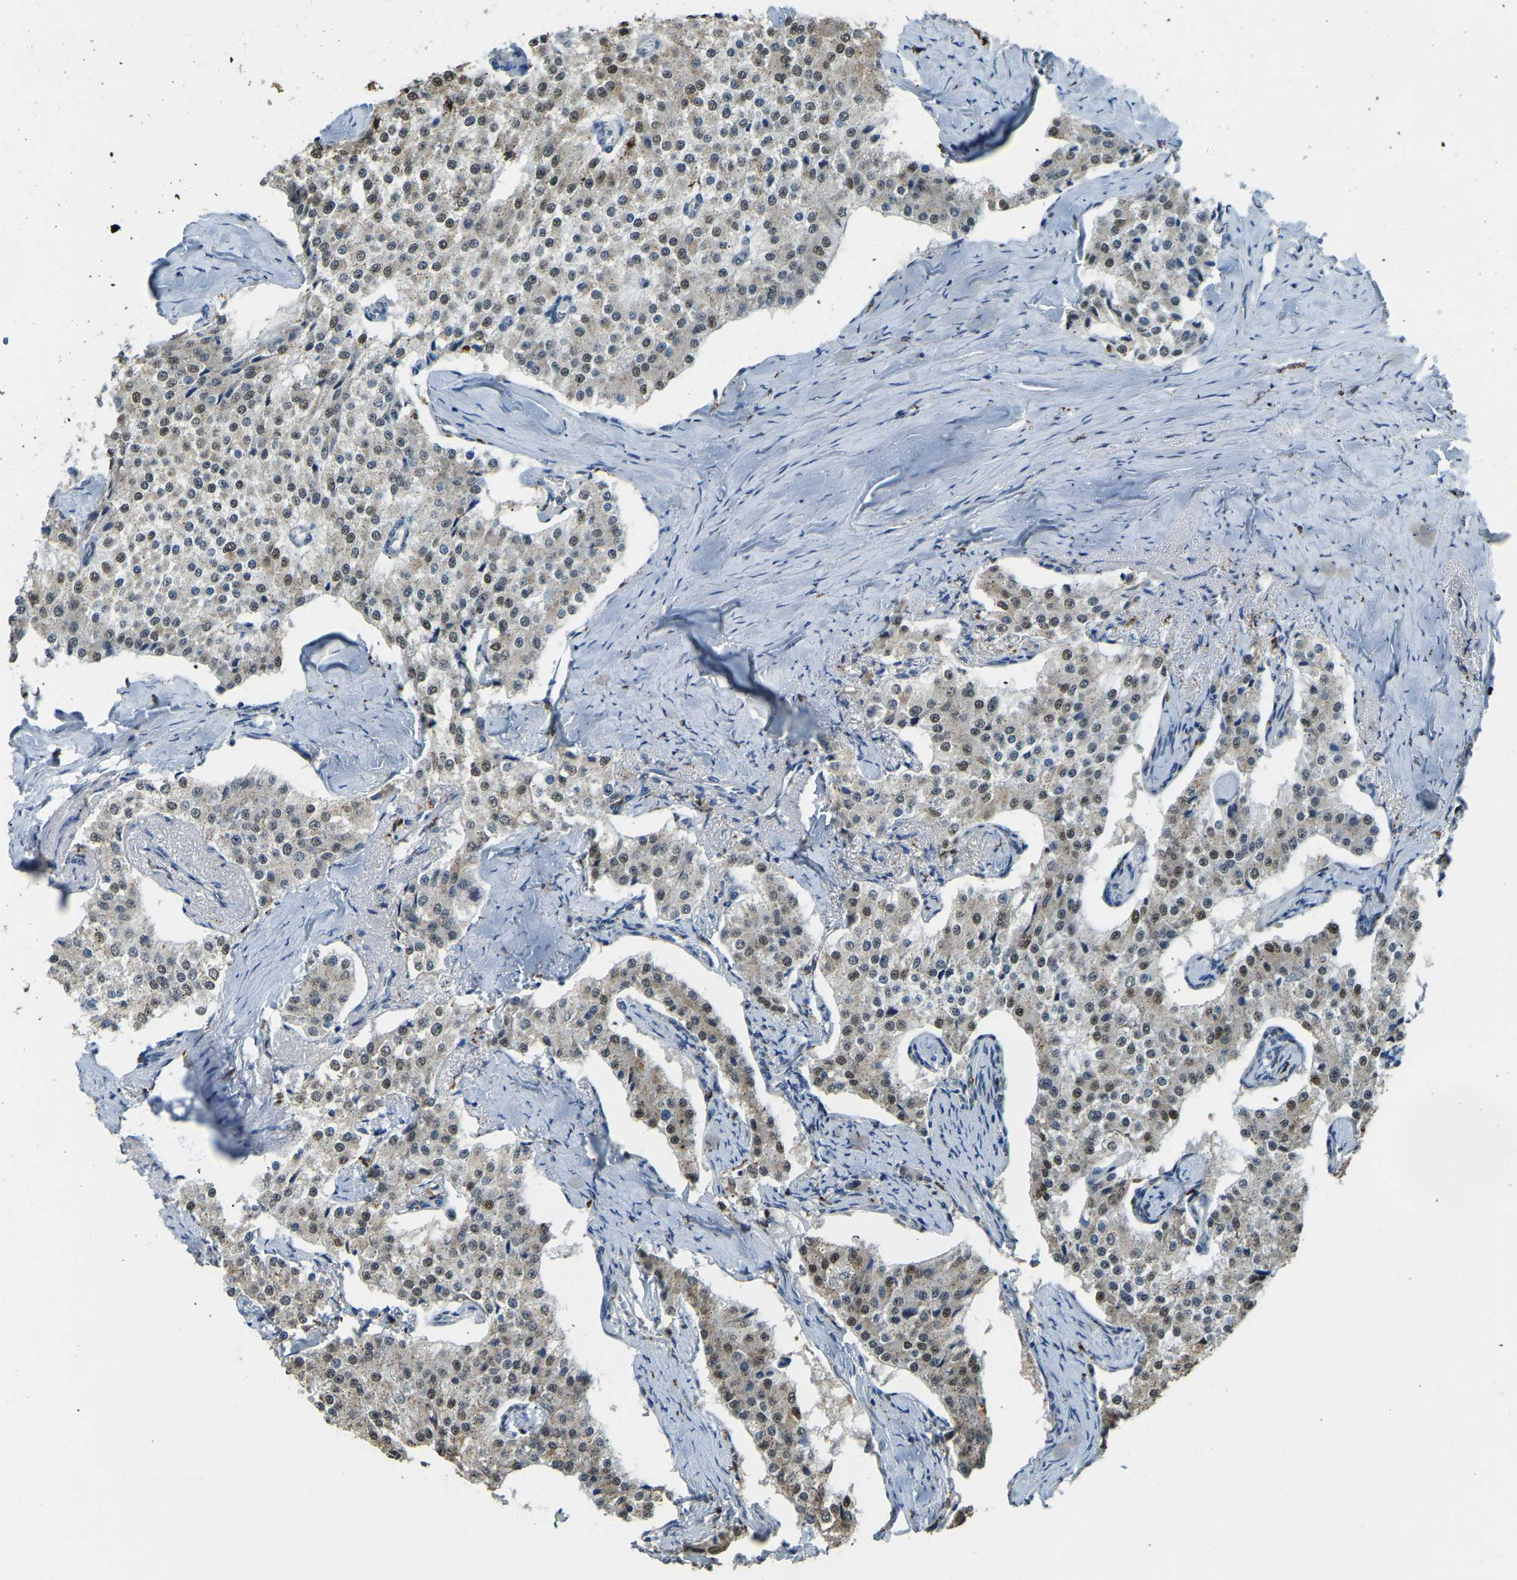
{"staining": {"intensity": "moderate", "quantity": ">75%", "location": "cytoplasmic/membranous,nuclear"}, "tissue": "carcinoid", "cell_type": "Tumor cells", "image_type": "cancer", "snomed": [{"axis": "morphology", "description": "Carcinoid, malignant, NOS"}, {"axis": "topography", "description": "Colon"}], "caption": "Malignant carcinoid stained with DAB immunohistochemistry (IHC) exhibits medium levels of moderate cytoplasmic/membranous and nuclear staining in approximately >75% of tumor cells.", "gene": "NANS", "patient": {"sex": "female", "age": 52}}